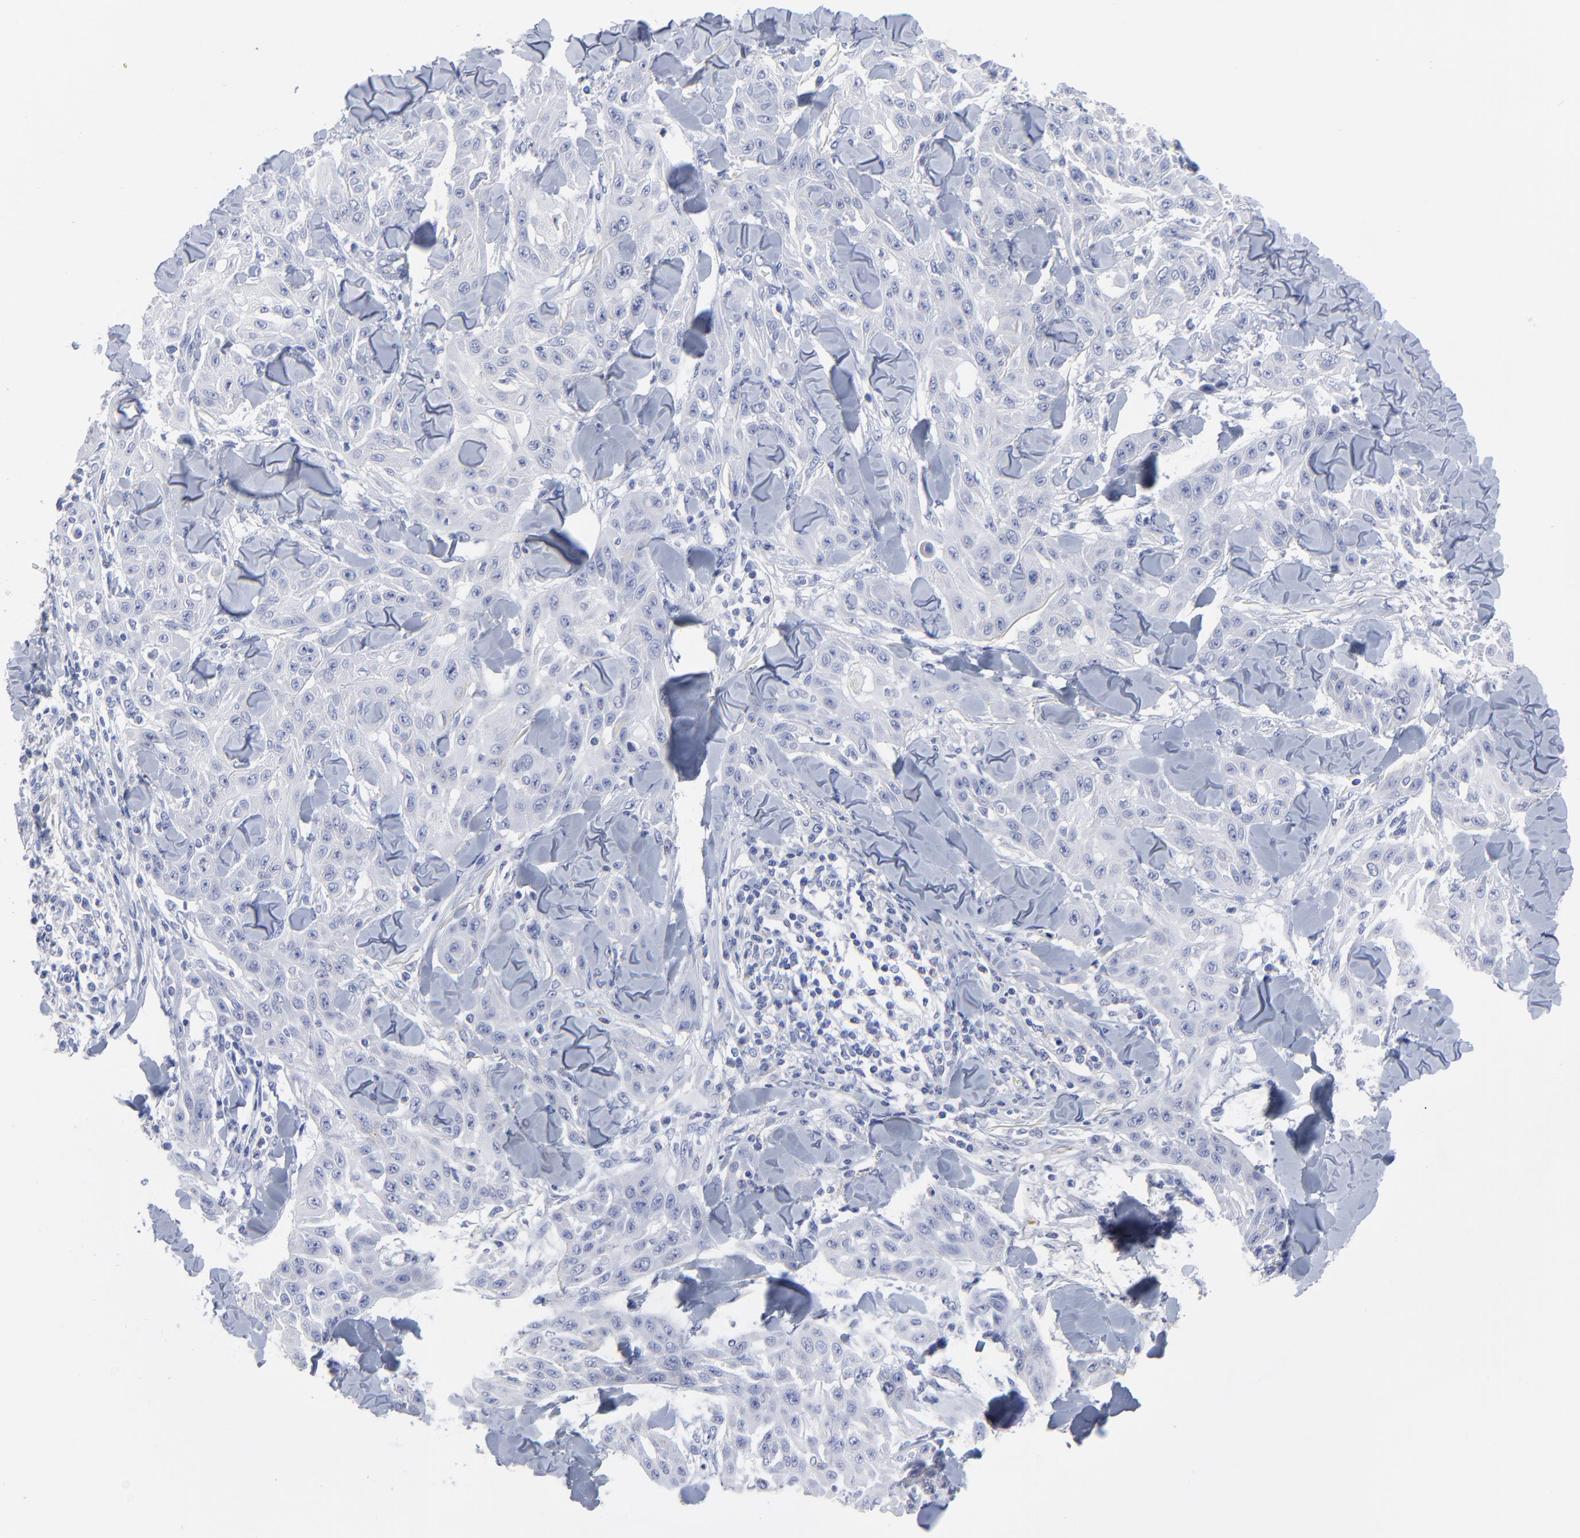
{"staining": {"intensity": "weak", "quantity": "25%-75%", "location": "cytoplasmic/membranous"}, "tissue": "skin cancer", "cell_type": "Tumor cells", "image_type": "cancer", "snomed": [{"axis": "morphology", "description": "Squamous cell carcinoma, NOS"}, {"axis": "topography", "description": "Skin"}], "caption": "Human skin cancer stained for a protein (brown) exhibits weak cytoplasmic/membranous positive expression in approximately 25%-75% of tumor cells.", "gene": "CNTN3", "patient": {"sex": "male", "age": 24}}